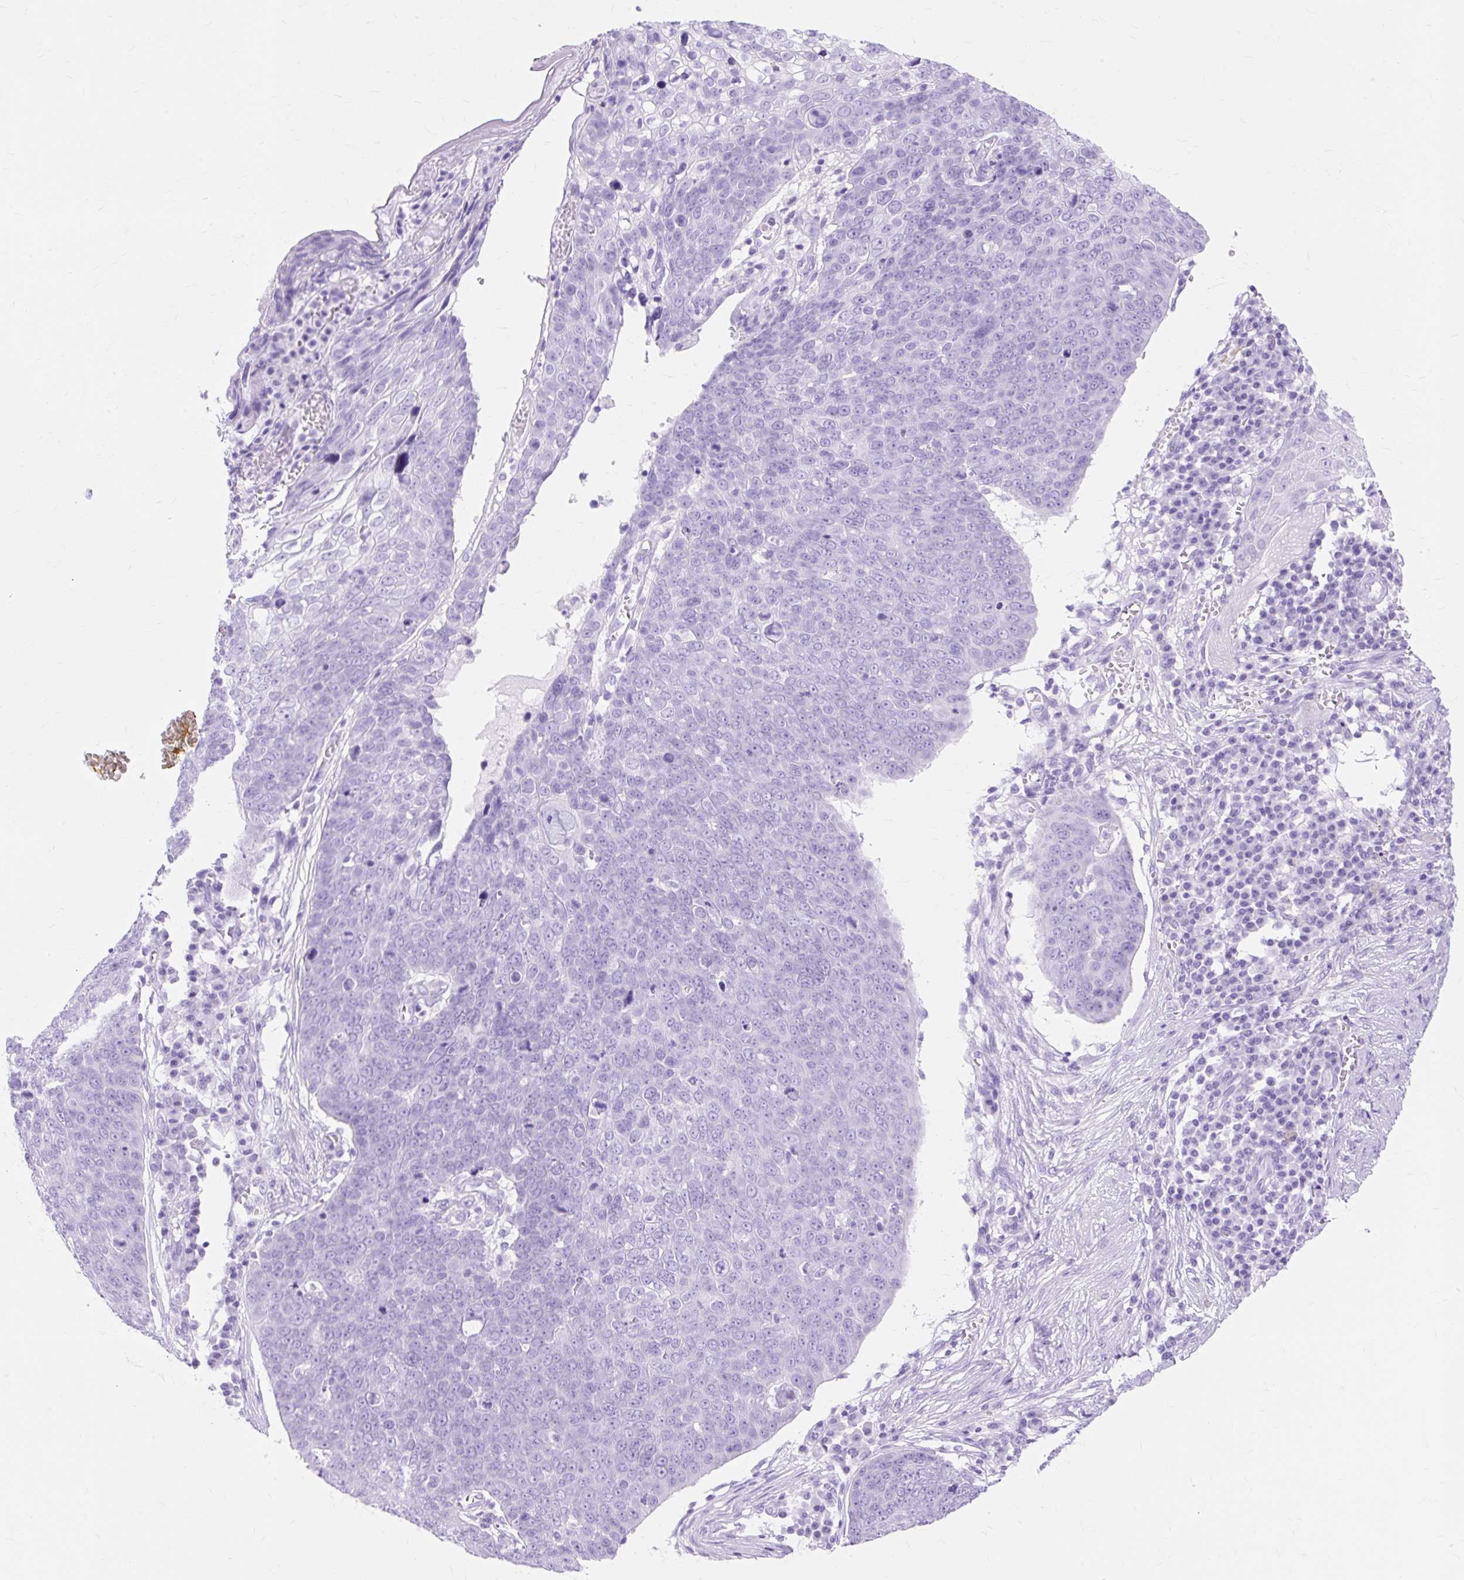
{"staining": {"intensity": "negative", "quantity": "none", "location": "none"}, "tissue": "skin cancer", "cell_type": "Tumor cells", "image_type": "cancer", "snomed": [{"axis": "morphology", "description": "Squamous cell carcinoma, NOS"}, {"axis": "topography", "description": "Skin"}], "caption": "IHC image of human skin cancer (squamous cell carcinoma) stained for a protein (brown), which reveals no positivity in tumor cells.", "gene": "MBP", "patient": {"sex": "male", "age": 71}}